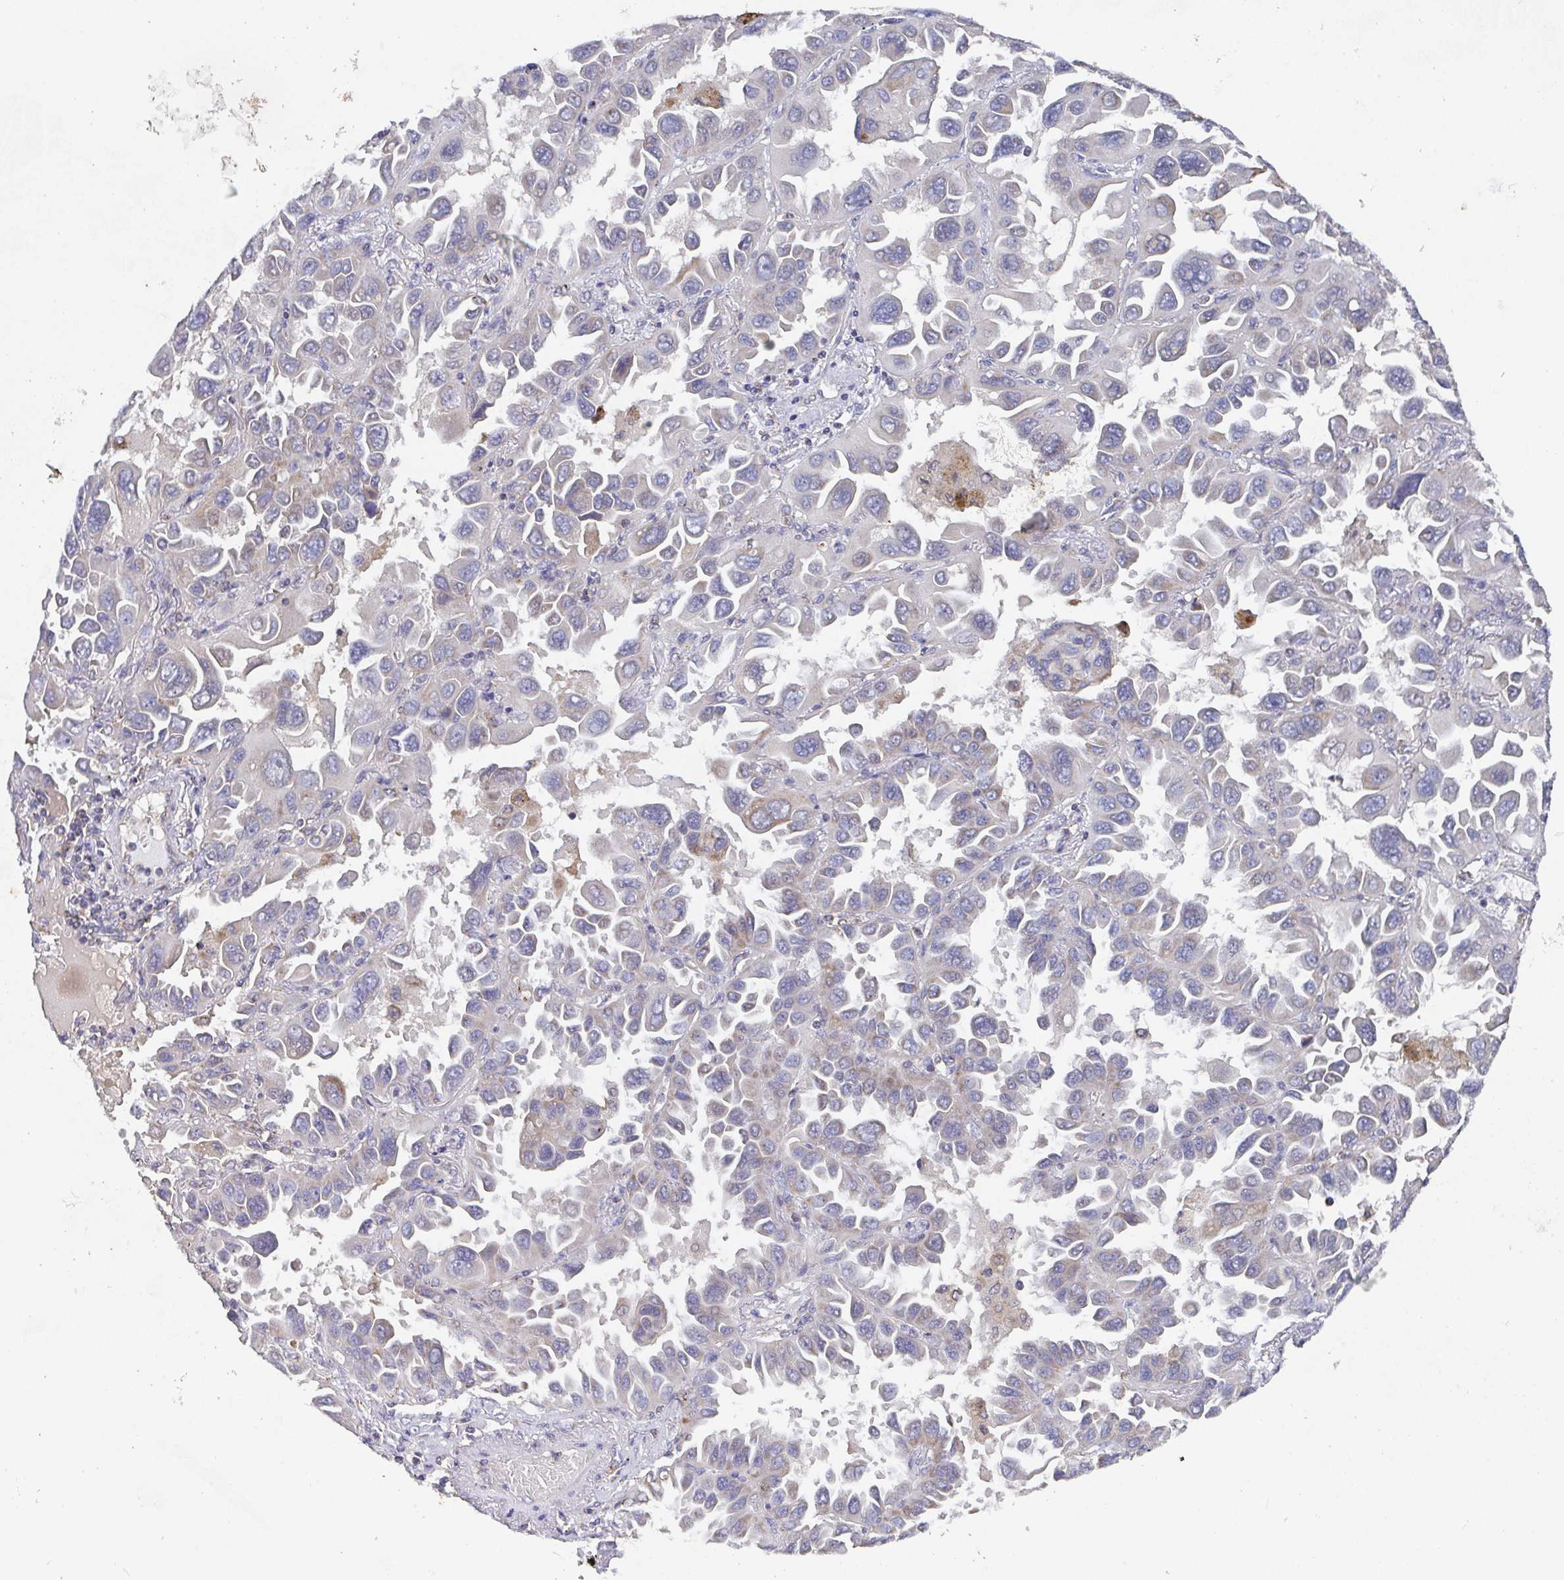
{"staining": {"intensity": "negative", "quantity": "none", "location": "none"}, "tissue": "lung cancer", "cell_type": "Tumor cells", "image_type": "cancer", "snomed": [{"axis": "morphology", "description": "Adenocarcinoma, NOS"}, {"axis": "topography", "description": "Lung"}], "caption": "An IHC image of lung adenocarcinoma is shown. There is no staining in tumor cells of lung adenocarcinoma.", "gene": "MT-ND3", "patient": {"sex": "male", "age": 64}}